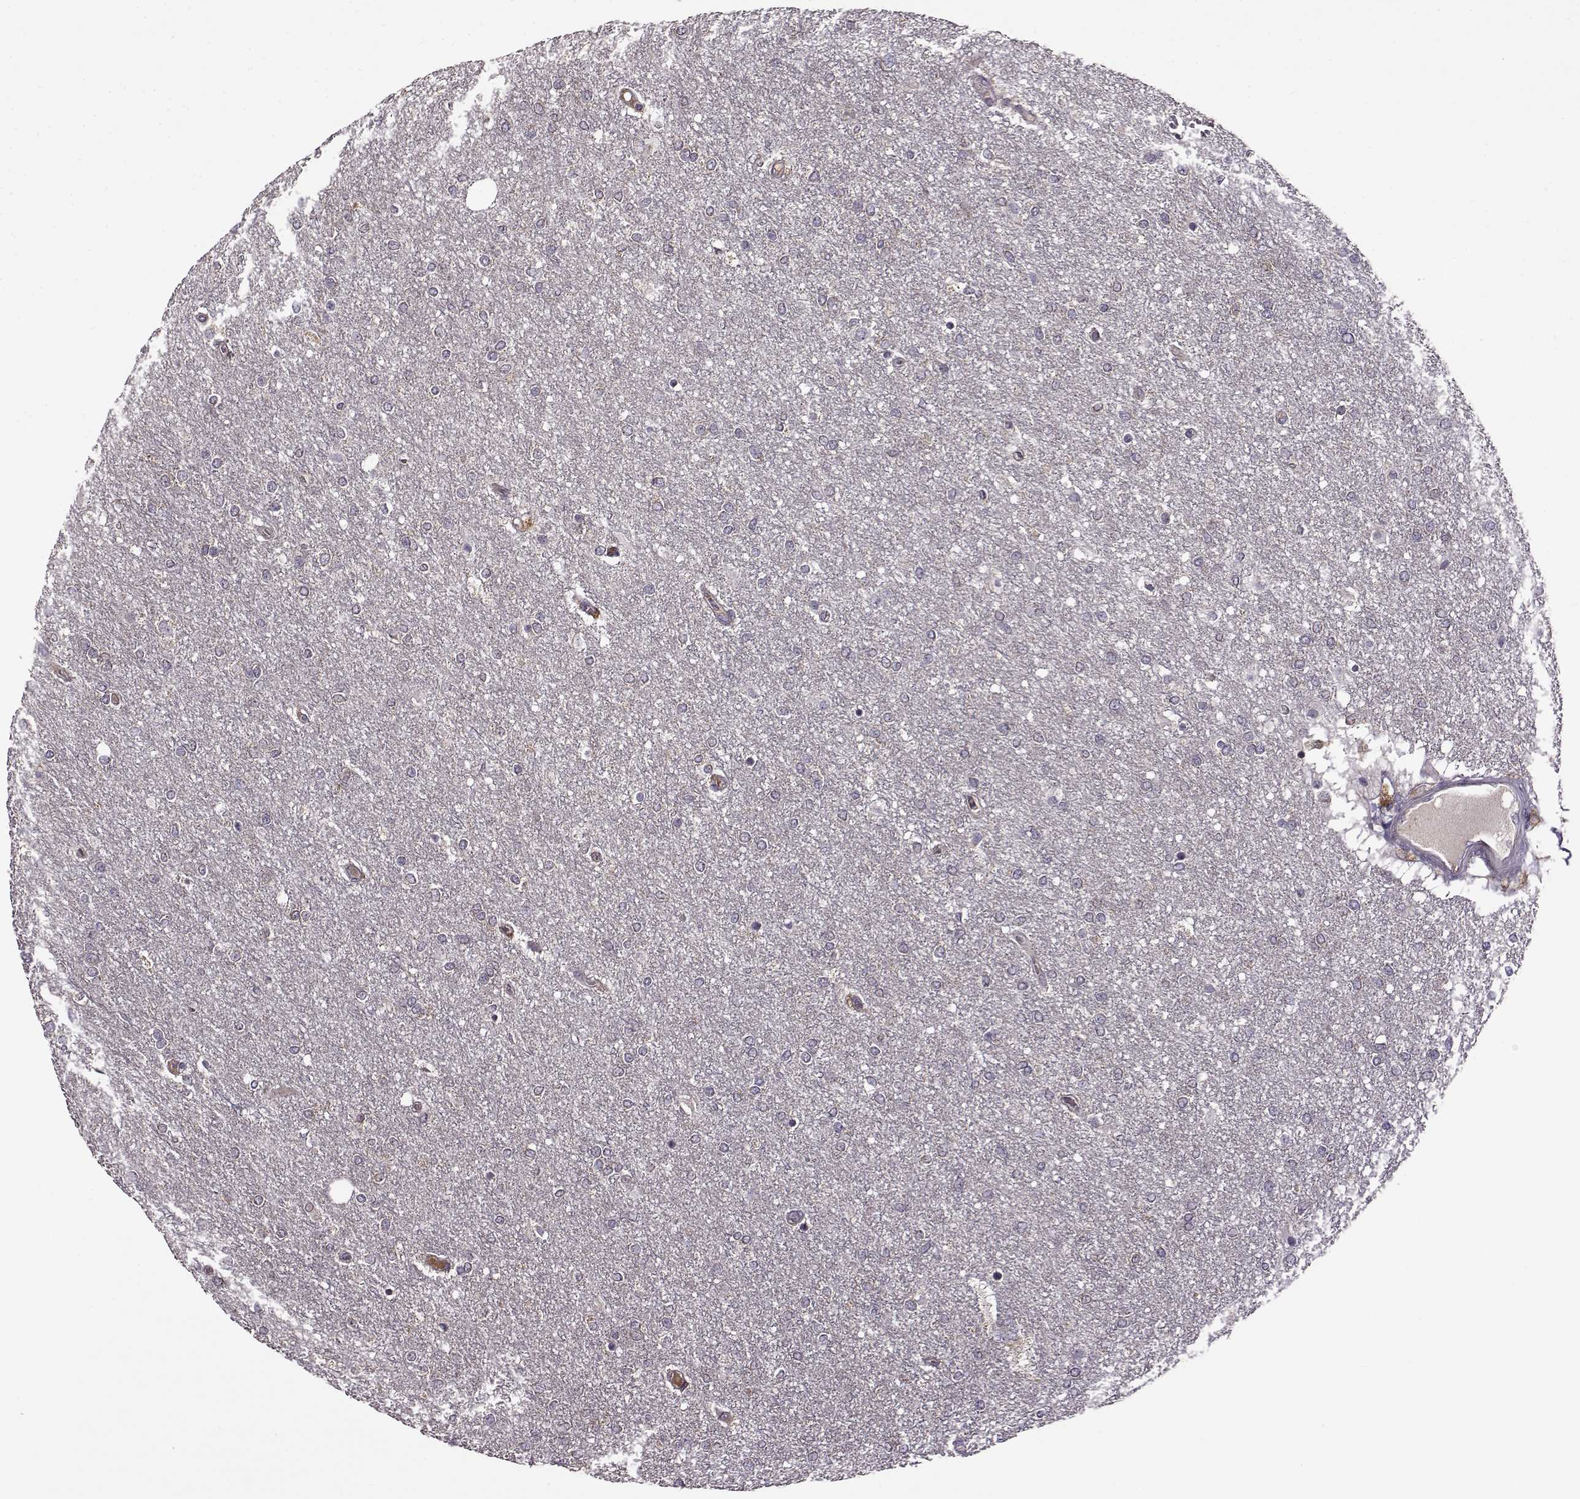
{"staining": {"intensity": "negative", "quantity": "none", "location": "none"}, "tissue": "glioma", "cell_type": "Tumor cells", "image_type": "cancer", "snomed": [{"axis": "morphology", "description": "Glioma, malignant, High grade"}, {"axis": "topography", "description": "Brain"}], "caption": "IHC photomicrograph of human malignant high-grade glioma stained for a protein (brown), which displays no positivity in tumor cells.", "gene": "MTSS1", "patient": {"sex": "female", "age": 61}}